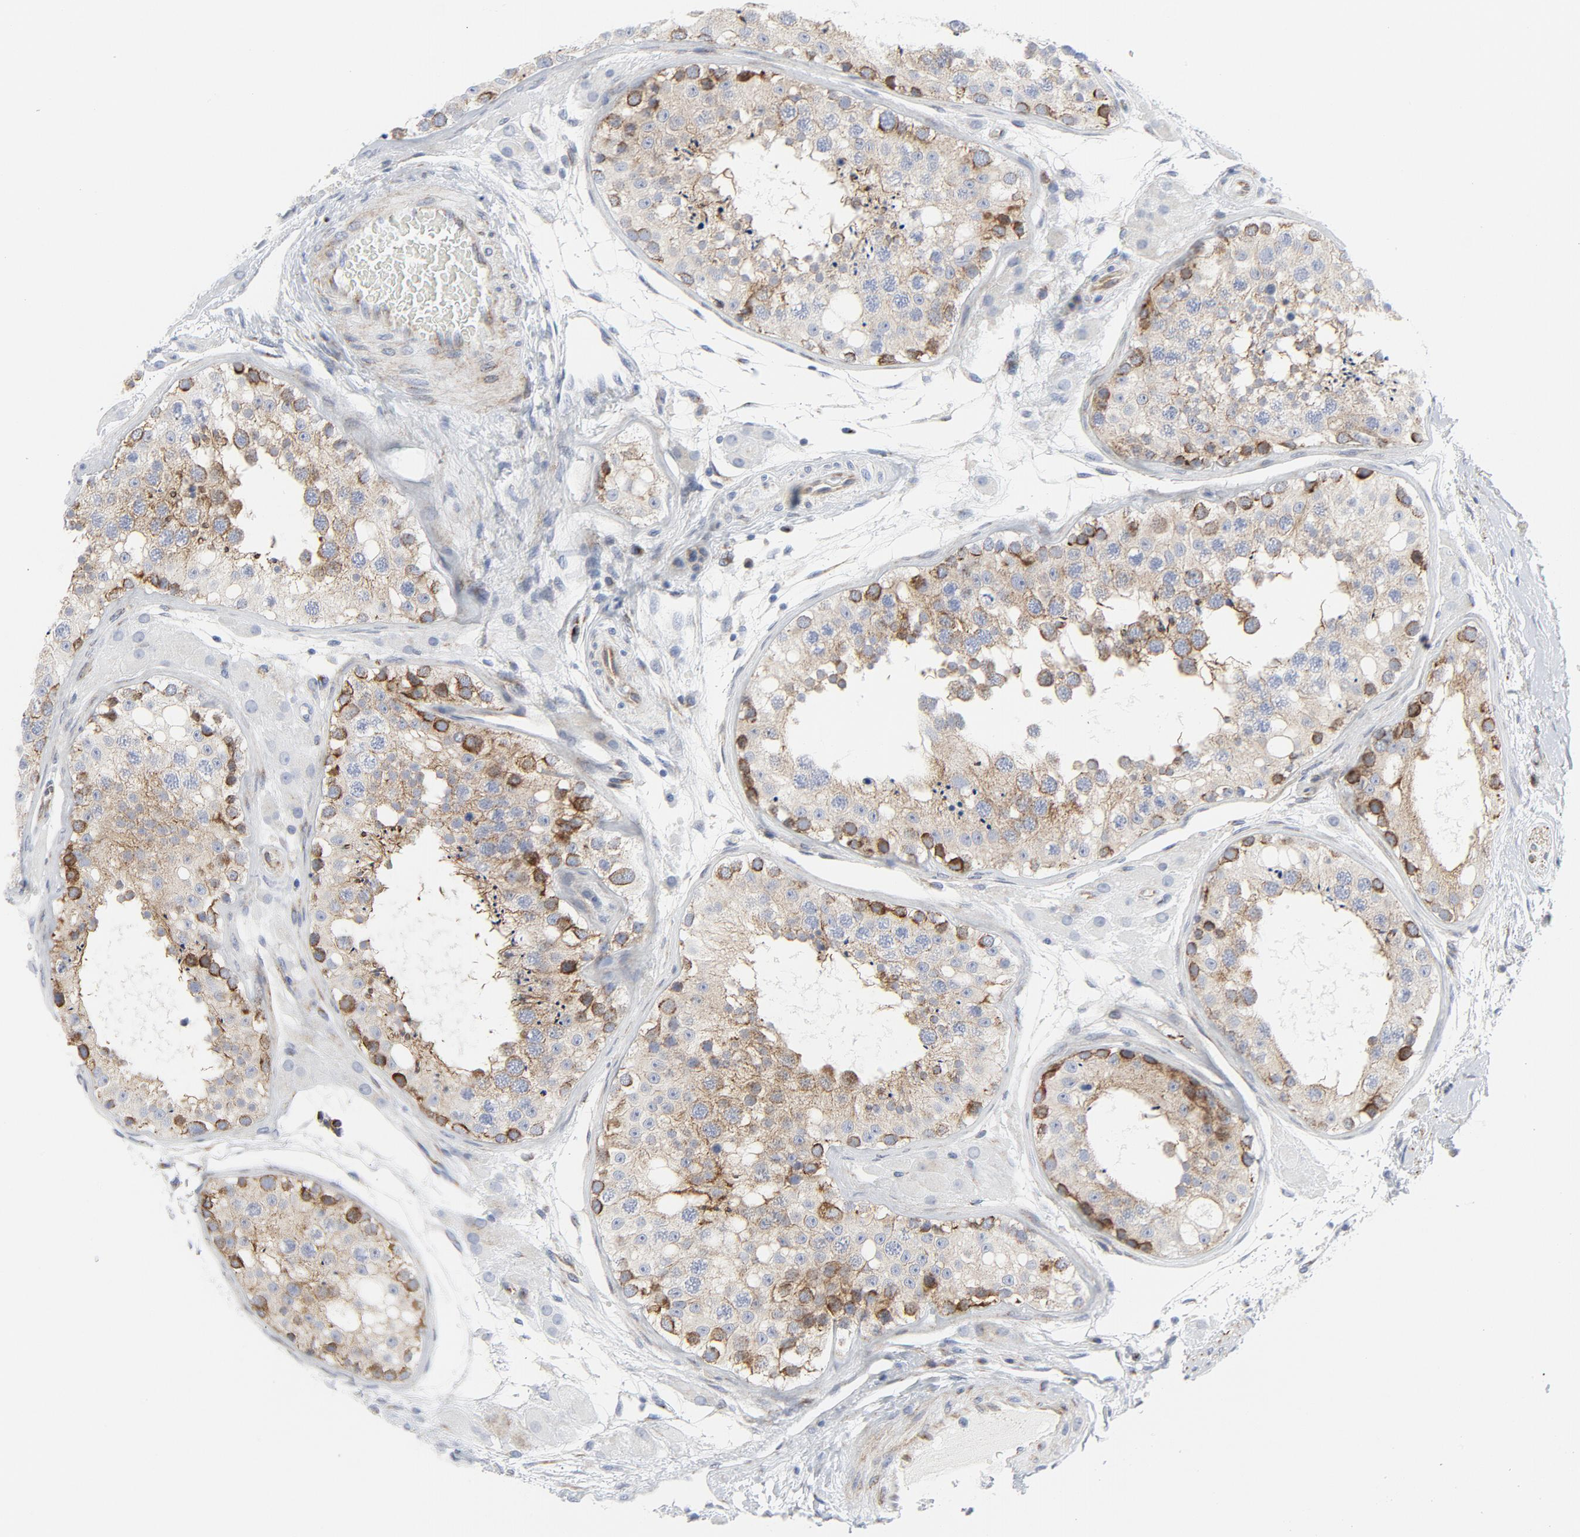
{"staining": {"intensity": "moderate", "quantity": "<25%", "location": "cytoplasmic/membranous"}, "tissue": "testis", "cell_type": "Cells in seminiferous ducts", "image_type": "normal", "snomed": [{"axis": "morphology", "description": "Normal tissue, NOS"}, {"axis": "topography", "description": "Testis"}], "caption": "This histopathology image displays immunohistochemistry (IHC) staining of benign testis, with low moderate cytoplasmic/membranous staining in approximately <25% of cells in seminiferous ducts.", "gene": "TUBB1", "patient": {"sex": "male", "age": 26}}